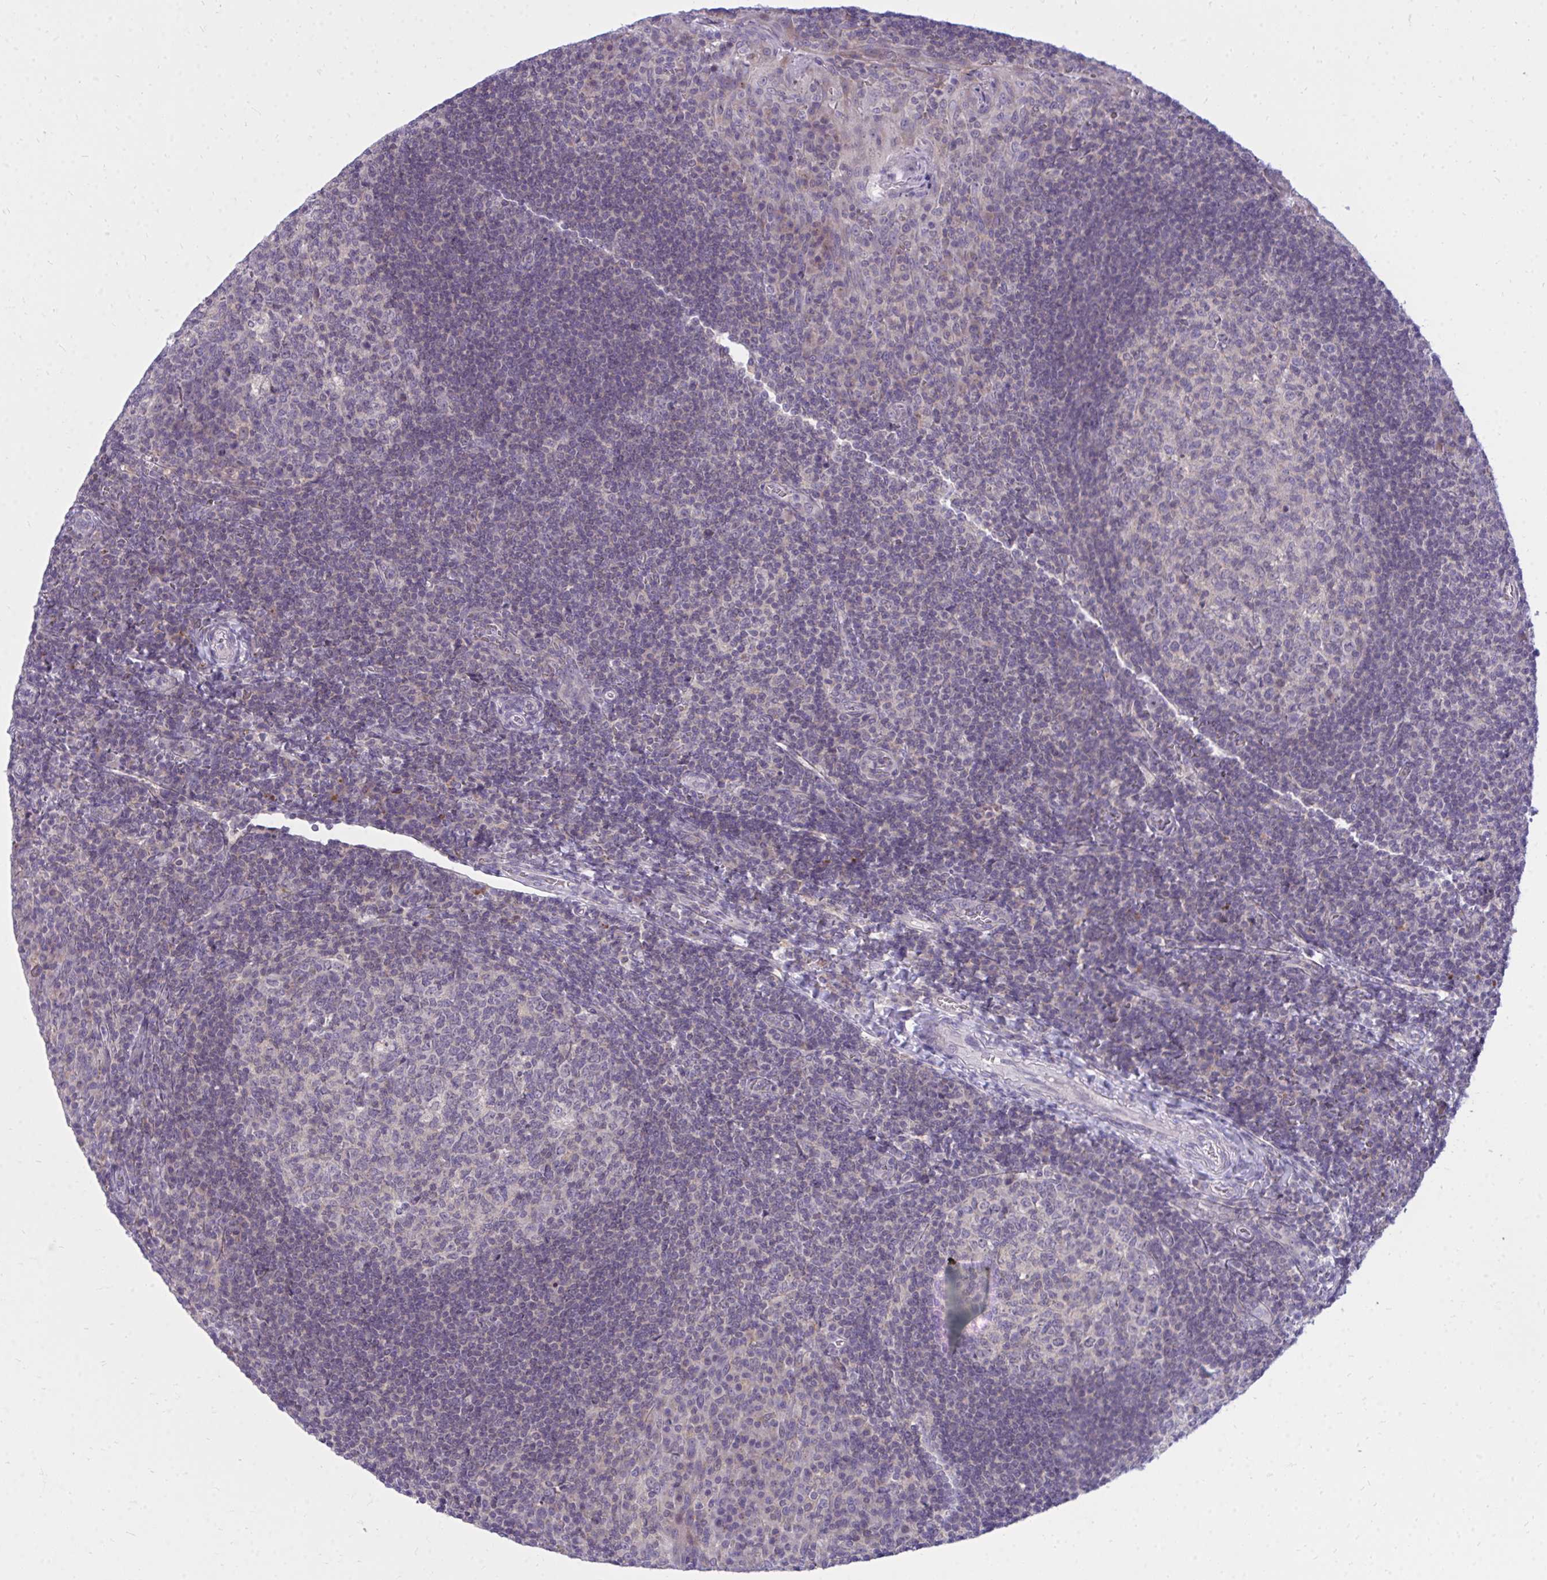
{"staining": {"intensity": "negative", "quantity": "none", "location": "none"}, "tissue": "tonsil", "cell_type": "Germinal center cells", "image_type": "normal", "snomed": [{"axis": "morphology", "description": "Normal tissue, NOS"}, {"axis": "topography", "description": "Tonsil"}], "caption": "This photomicrograph is of unremarkable tonsil stained with immunohistochemistry to label a protein in brown with the nuclei are counter-stained blue. There is no positivity in germinal center cells. Brightfield microscopy of immunohistochemistry stained with DAB (brown) and hematoxylin (blue), captured at high magnification.", "gene": "ZSCAN25", "patient": {"sex": "male", "age": 17}}